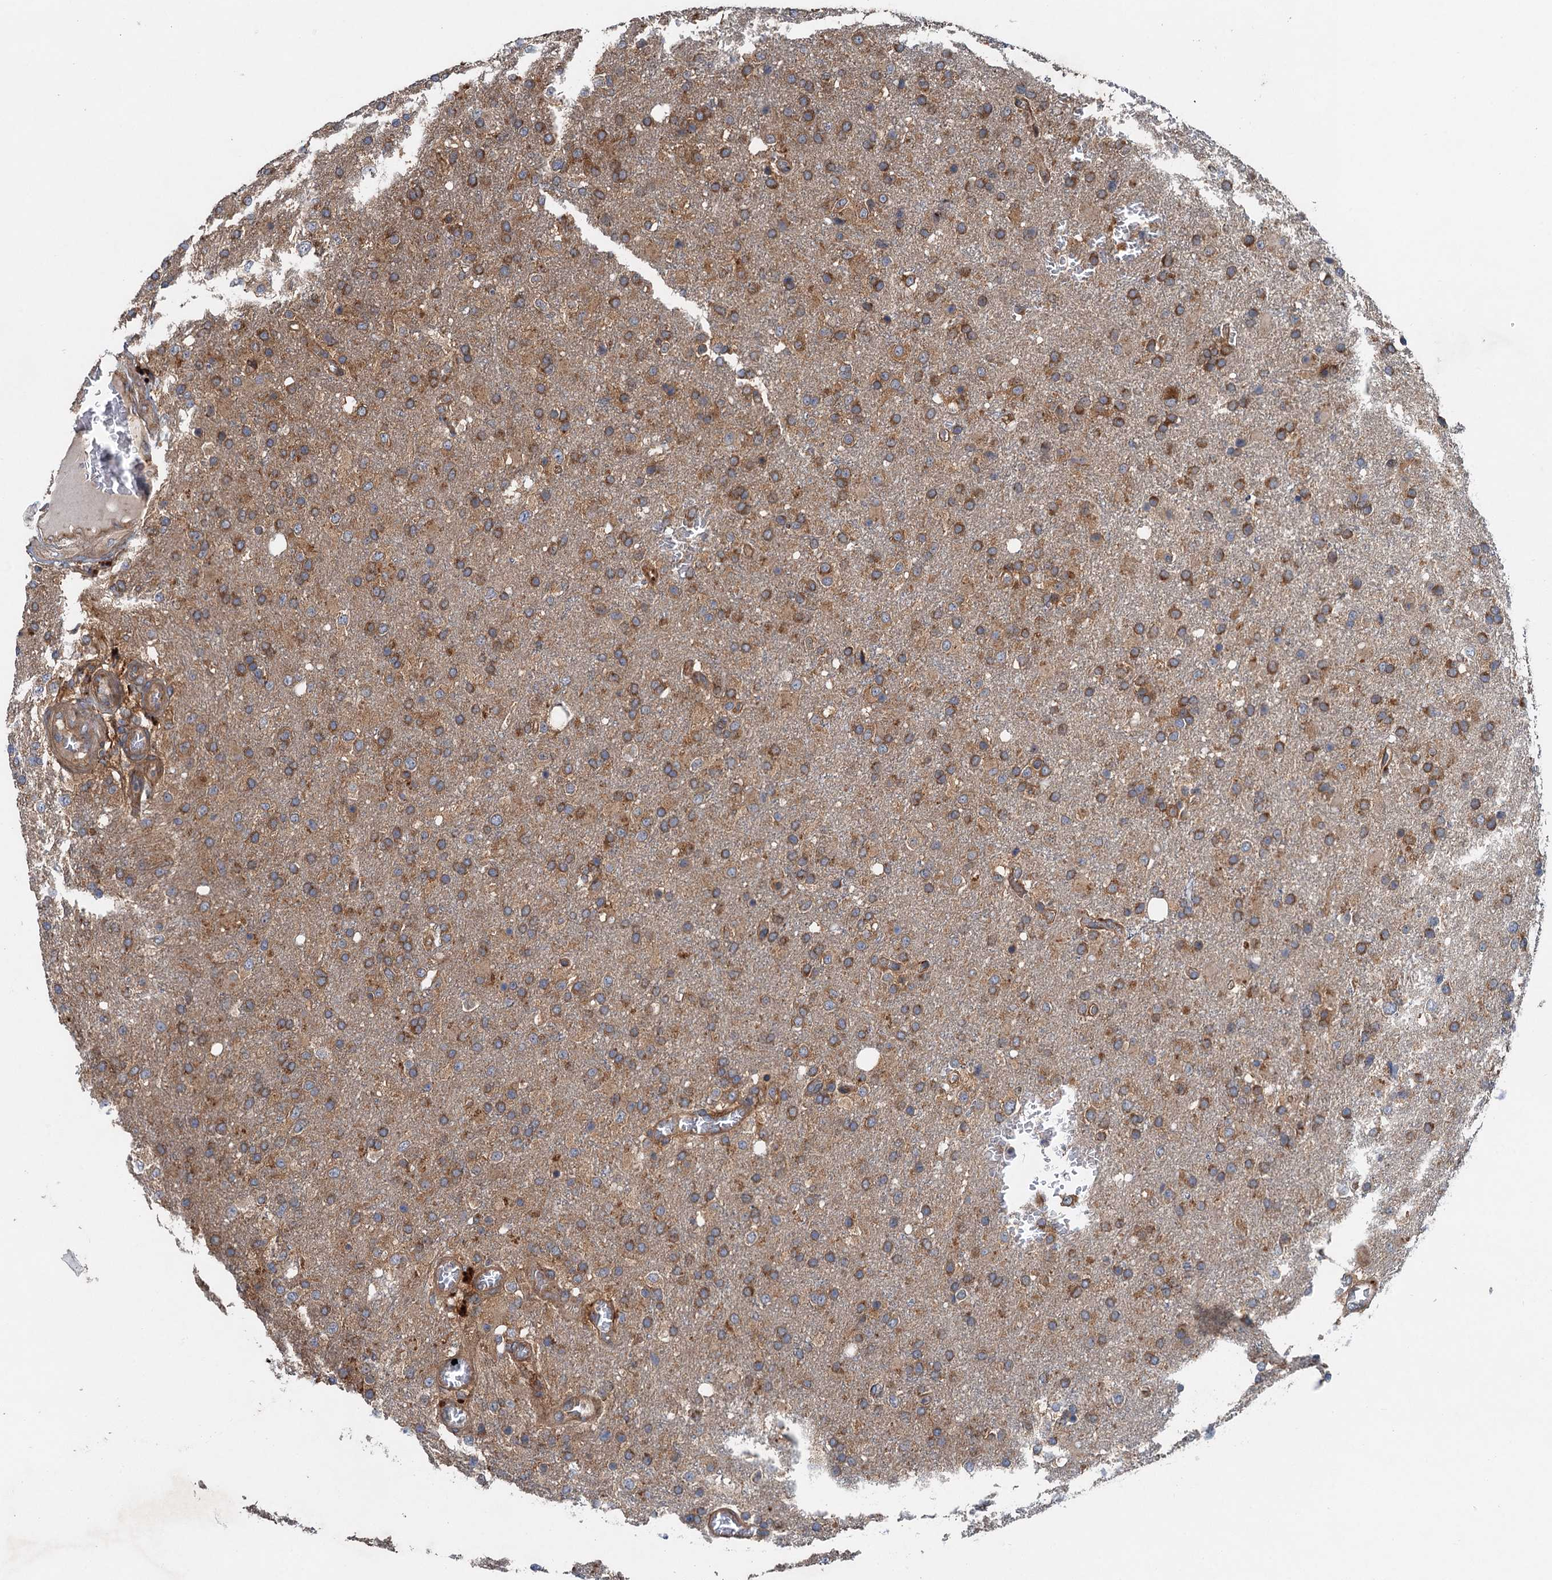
{"staining": {"intensity": "moderate", "quantity": ">75%", "location": "cytoplasmic/membranous"}, "tissue": "glioma", "cell_type": "Tumor cells", "image_type": "cancer", "snomed": [{"axis": "morphology", "description": "Glioma, malignant, High grade"}, {"axis": "topography", "description": "Brain"}], "caption": "Brown immunohistochemical staining in glioma reveals moderate cytoplasmic/membranous expression in approximately >75% of tumor cells. The staining was performed using DAB (3,3'-diaminobenzidine), with brown indicating positive protein expression. Nuclei are stained blue with hematoxylin.", "gene": "COG3", "patient": {"sex": "female", "age": 74}}